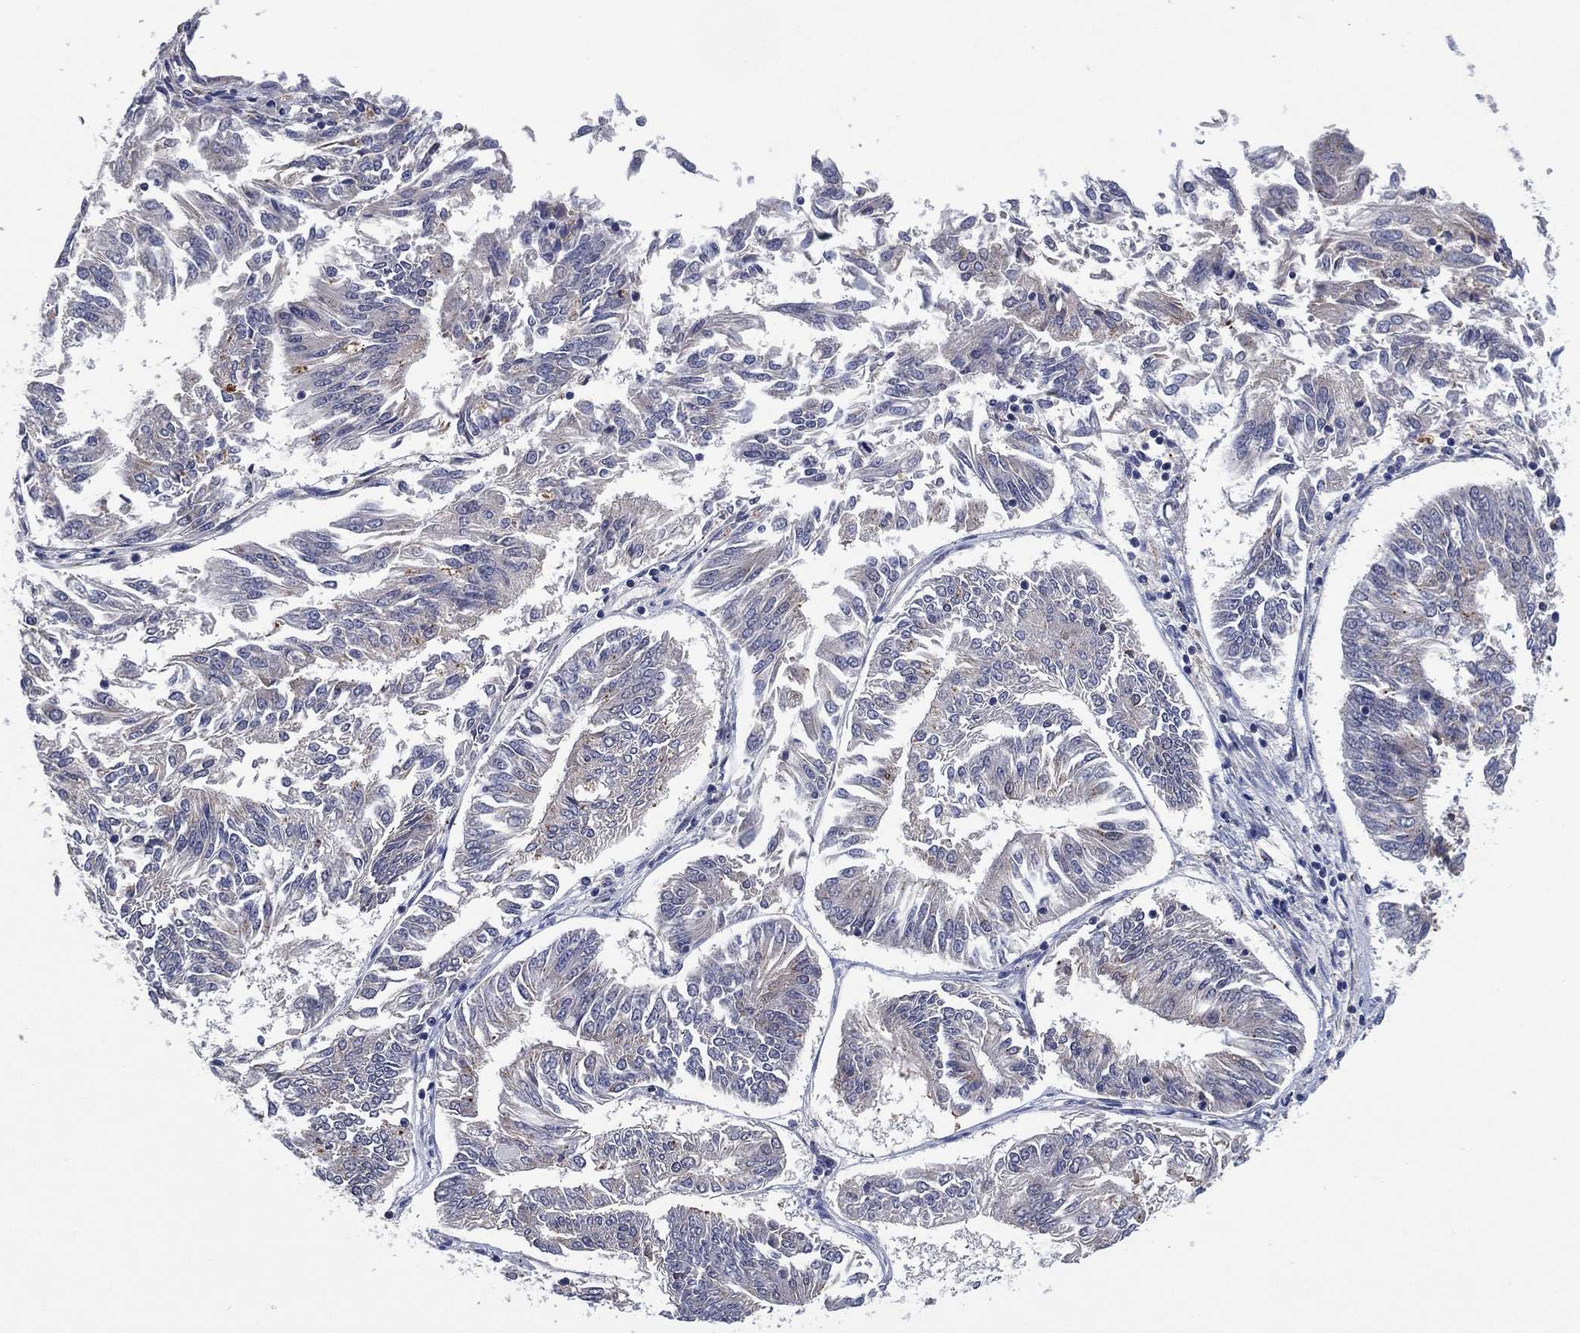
{"staining": {"intensity": "negative", "quantity": "none", "location": "none"}, "tissue": "endometrial cancer", "cell_type": "Tumor cells", "image_type": "cancer", "snomed": [{"axis": "morphology", "description": "Adenocarcinoma, NOS"}, {"axis": "topography", "description": "Endometrium"}], "caption": "There is no significant expression in tumor cells of endometrial adenocarcinoma.", "gene": "SELENOO", "patient": {"sex": "female", "age": 58}}